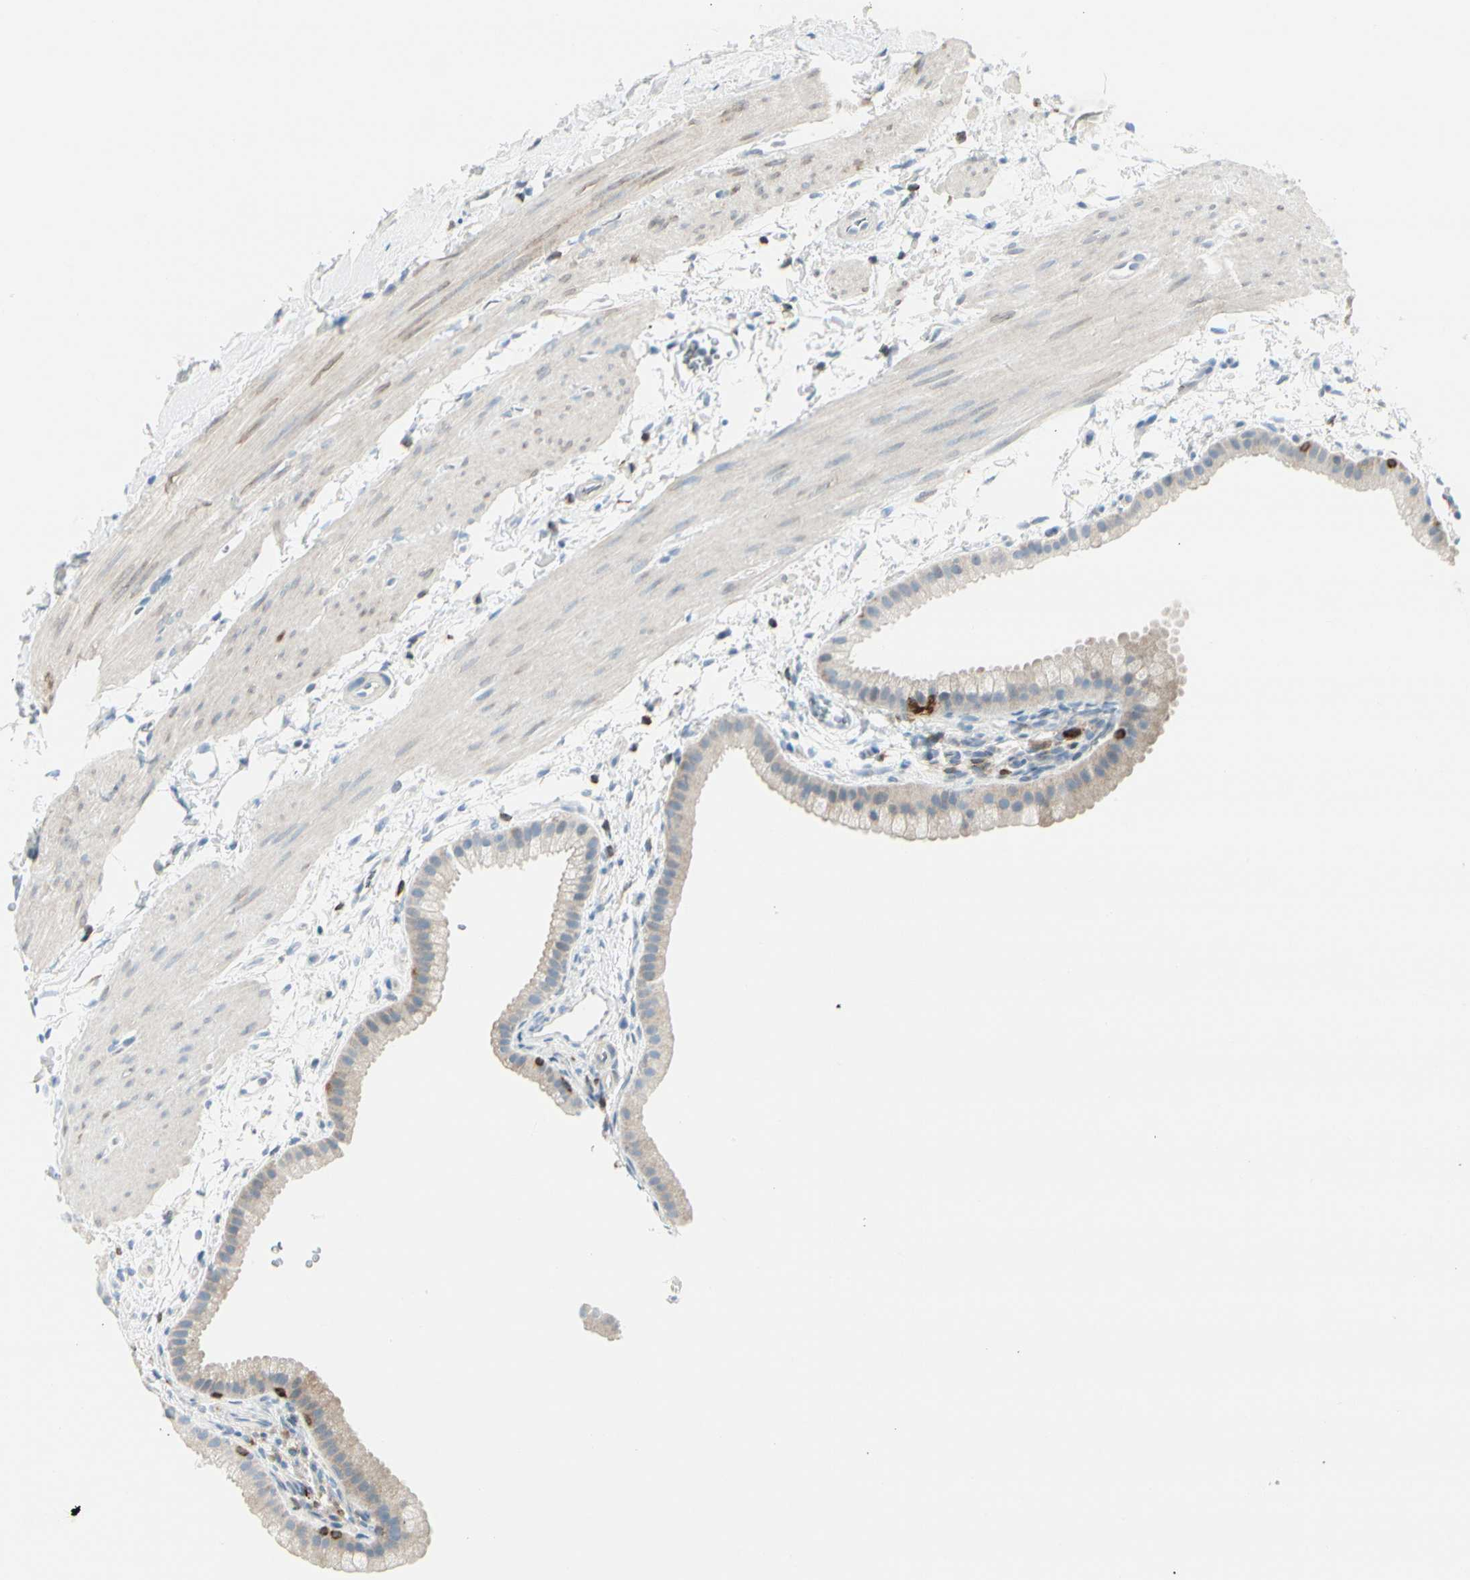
{"staining": {"intensity": "negative", "quantity": "none", "location": "none"}, "tissue": "gallbladder", "cell_type": "Glandular cells", "image_type": "normal", "snomed": [{"axis": "morphology", "description": "Normal tissue, NOS"}, {"axis": "topography", "description": "Gallbladder"}], "caption": "Immunohistochemistry micrograph of normal gallbladder: human gallbladder stained with DAB (3,3'-diaminobenzidine) demonstrates no significant protein expression in glandular cells. (Brightfield microscopy of DAB immunohistochemistry (IHC) at high magnification).", "gene": "TRAF1", "patient": {"sex": "female", "age": 64}}